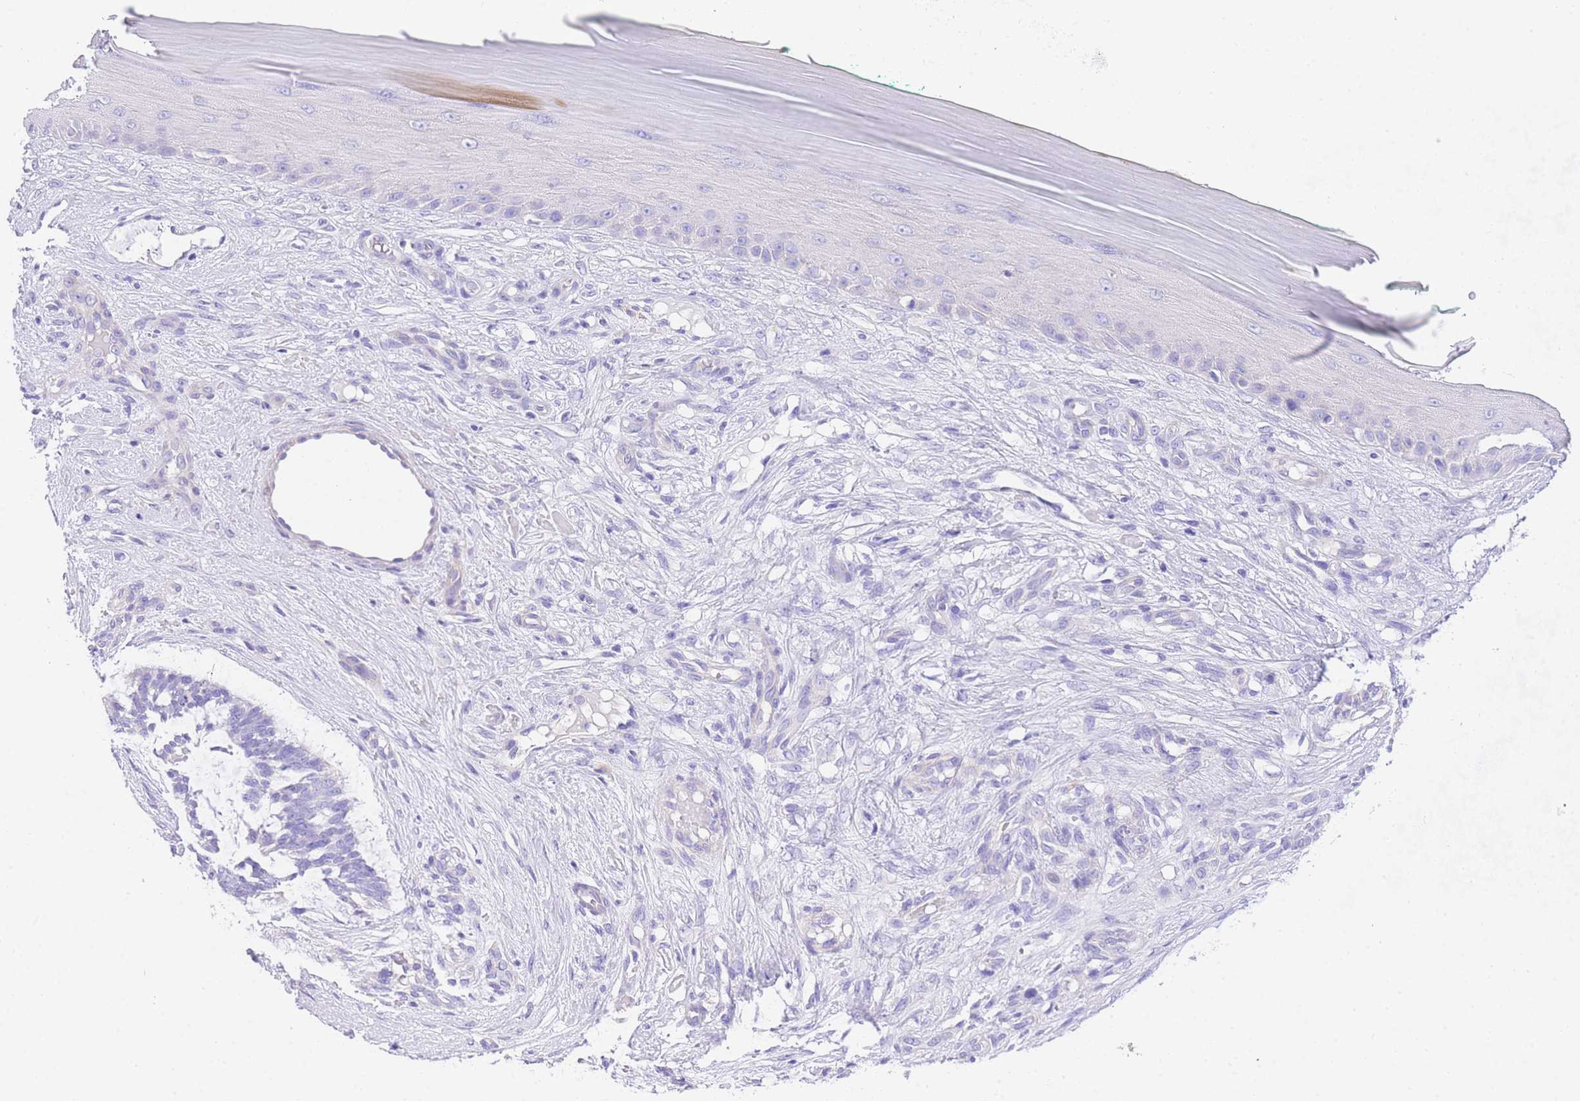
{"staining": {"intensity": "negative", "quantity": "none", "location": "none"}, "tissue": "skin cancer", "cell_type": "Tumor cells", "image_type": "cancer", "snomed": [{"axis": "morphology", "description": "Basal cell carcinoma"}, {"axis": "topography", "description": "Skin"}], "caption": "Skin cancer was stained to show a protein in brown. There is no significant positivity in tumor cells. (DAB immunohistochemistry, high magnification).", "gene": "EPN2", "patient": {"sex": "male", "age": 88}}